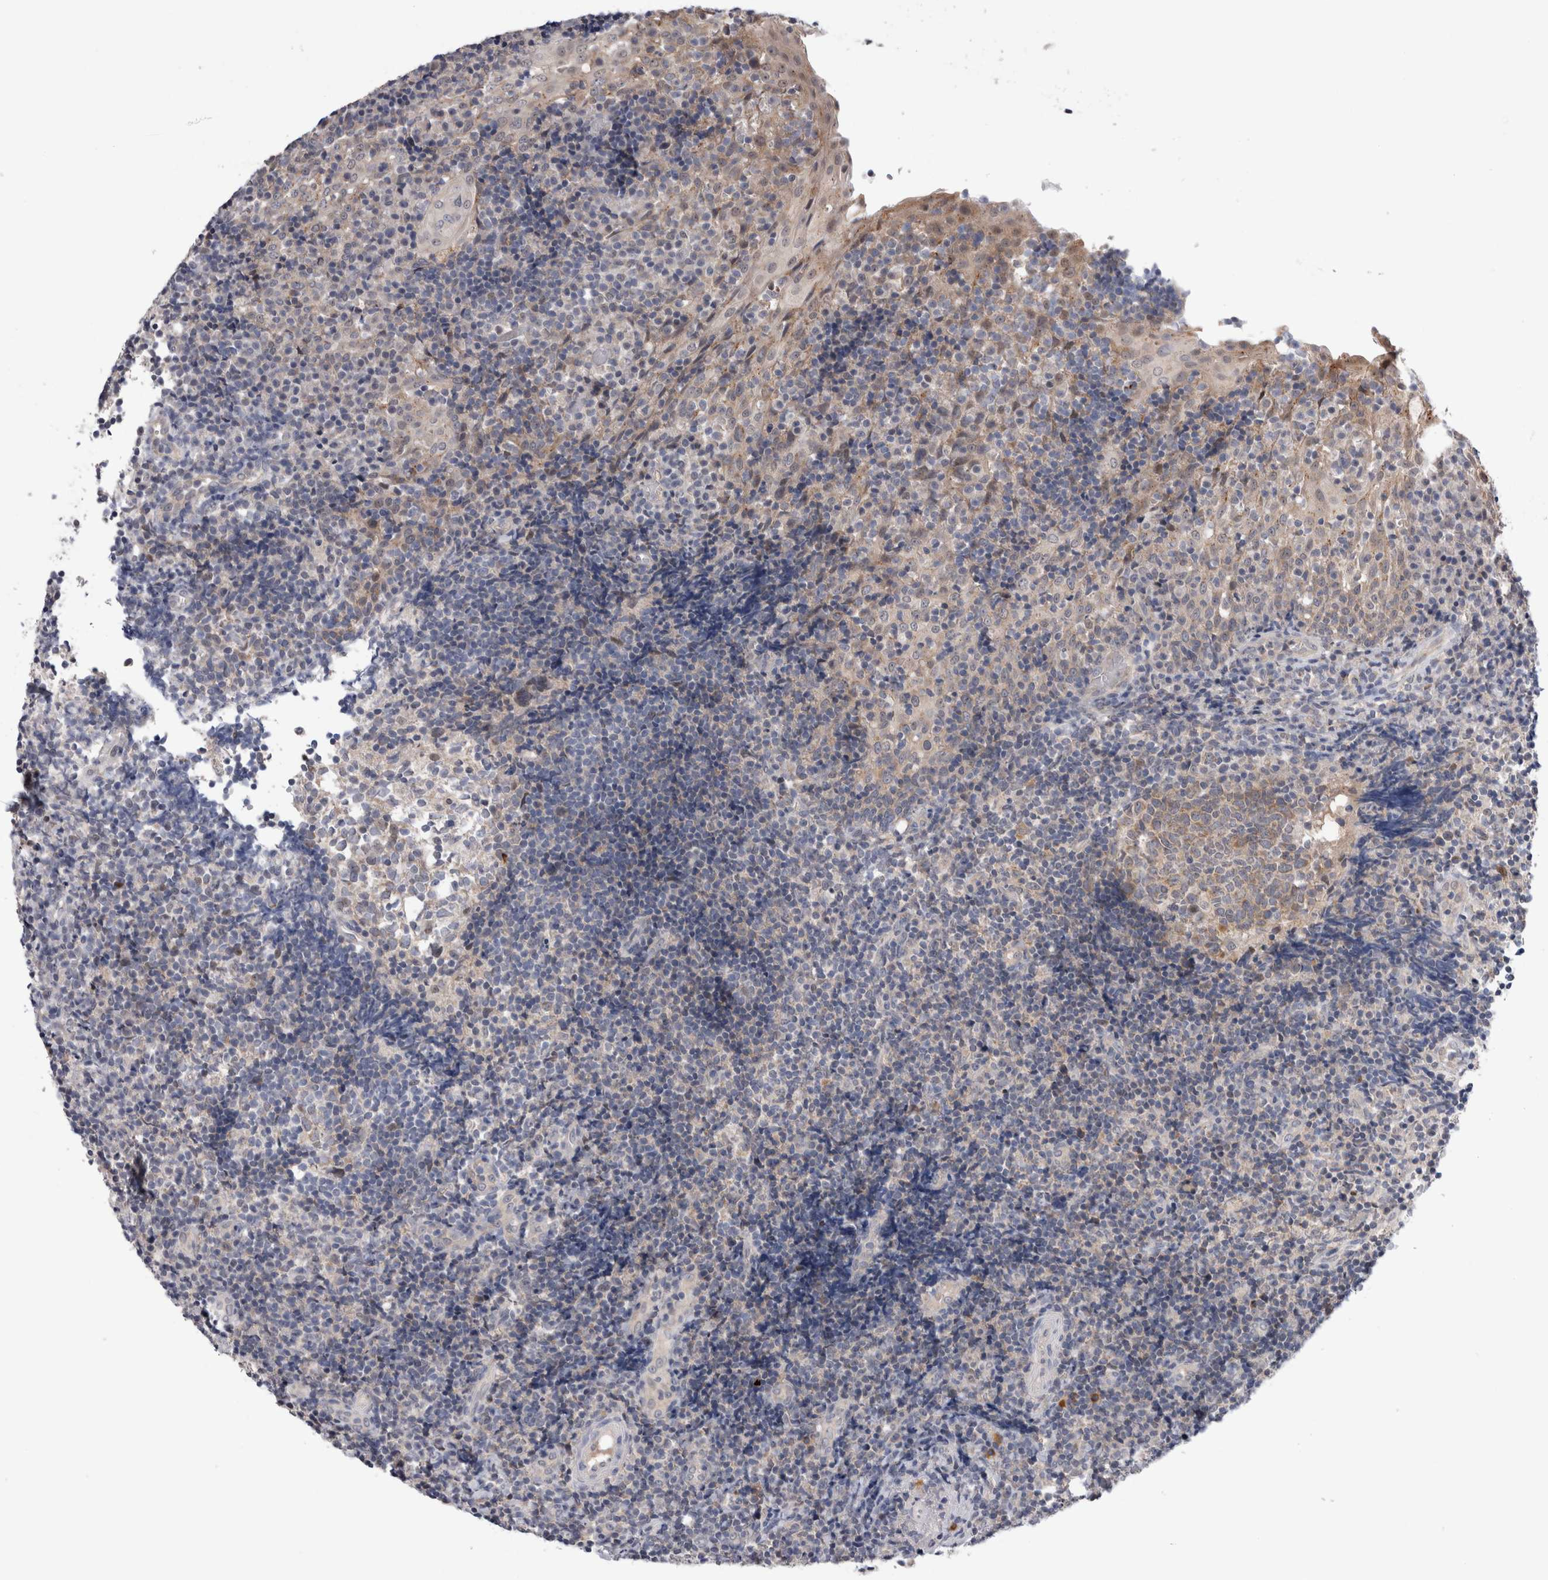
{"staining": {"intensity": "weak", "quantity": "25%-75%", "location": "cytoplasmic/membranous"}, "tissue": "tonsil", "cell_type": "Germinal center cells", "image_type": "normal", "snomed": [{"axis": "morphology", "description": "Normal tissue, NOS"}, {"axis": "topography", "description": "Tonsil"}], "caption": "Human tonsil stained for a protein (brown) shows weak cytoplasmic/membranous positive expression in approximately 25%-75% of germinal center cells.", "gene": "MRPL37", "patient": {"sex": "female", "age": 40}}